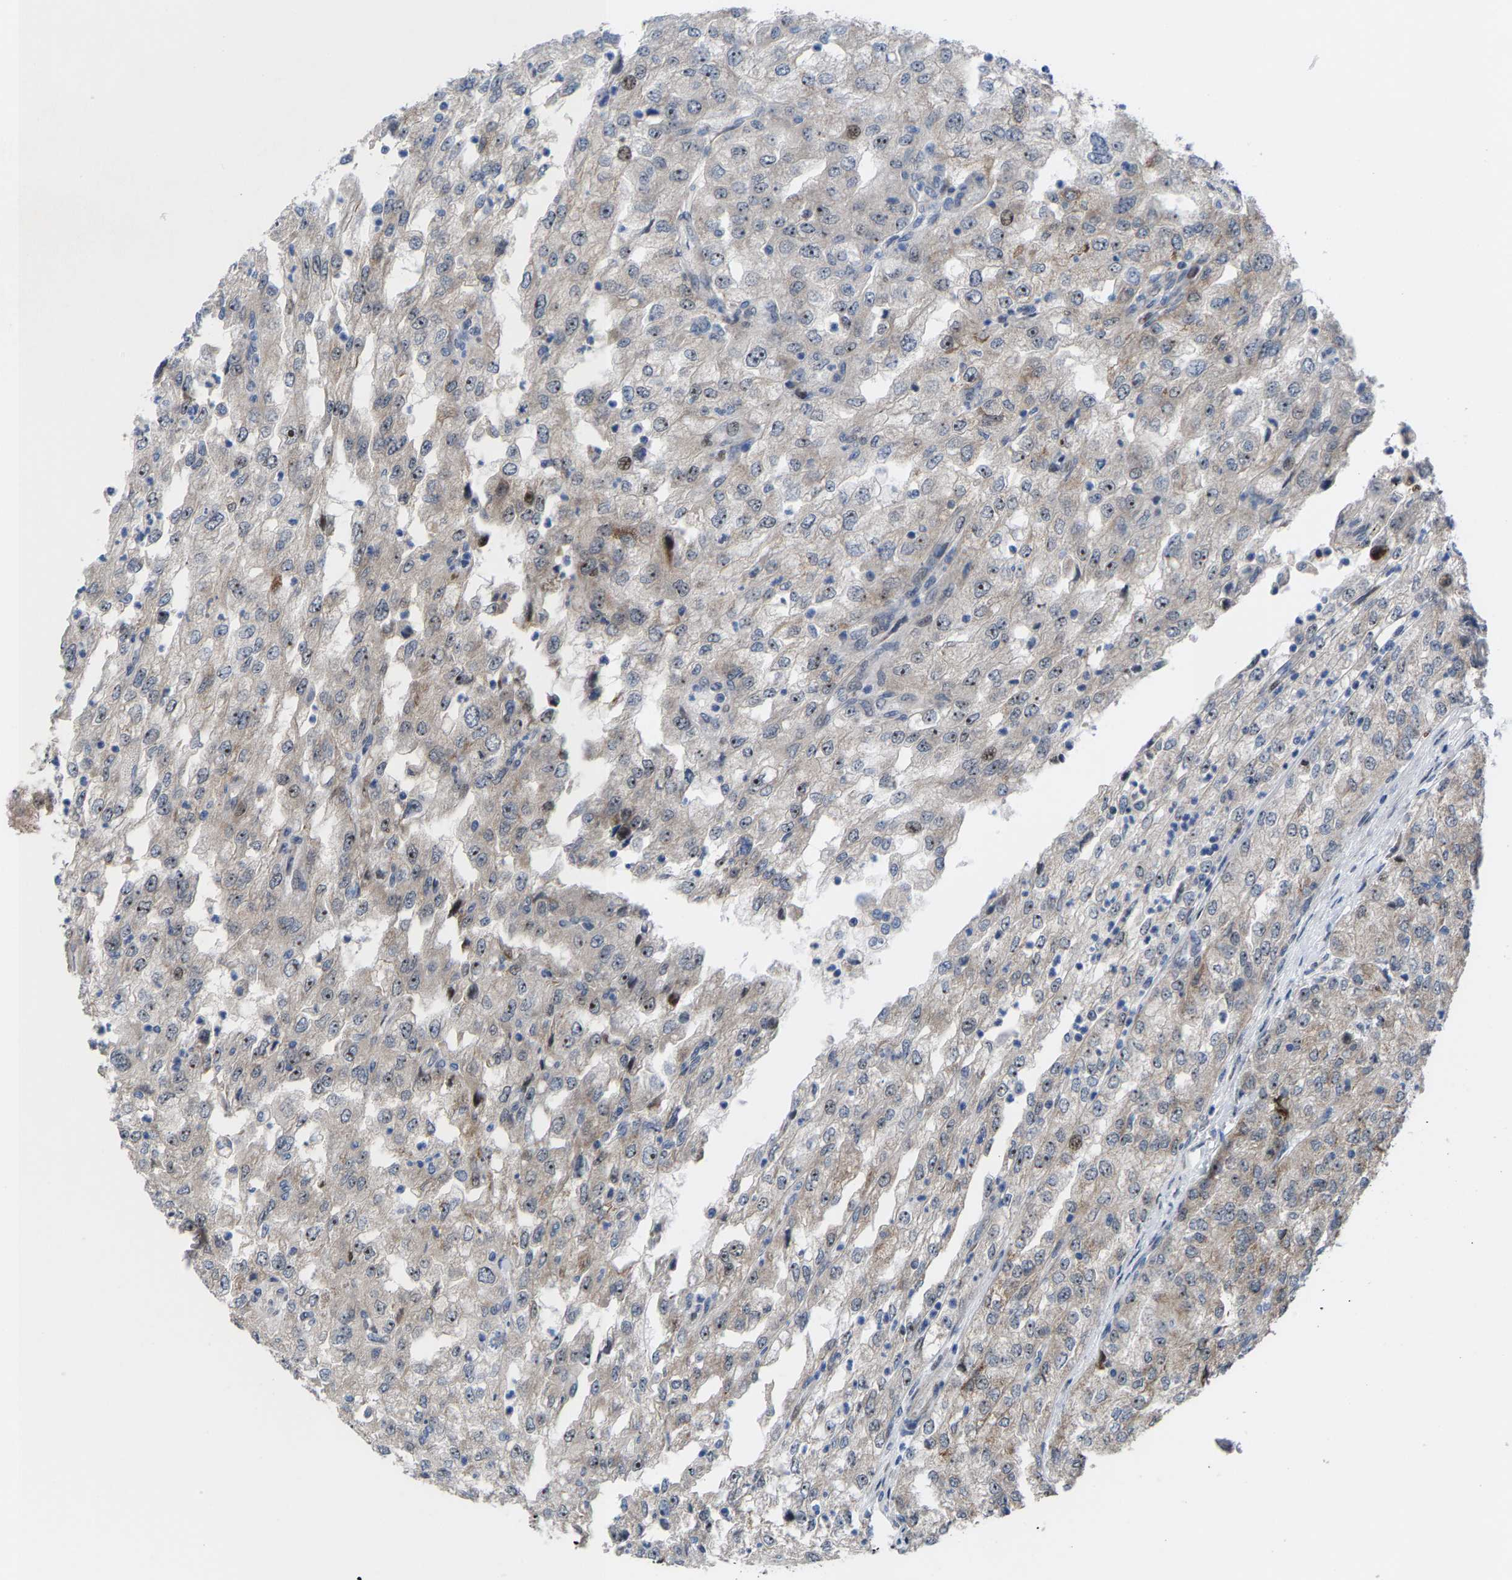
{"staining": {"intensity": "moderate", "quantity": "25%-75%", "location": "nuclear"}, "tissue": "renal cancer", "cell_type": "Tumor cells", "image_type": "cancer", "snomed": [{"axis": "morphology", "description": "Adenocarcinoma, NOS"}, {"axis": "topography", "description": "Kidney"}], "caption": "IHC of human renal cancer (adenocarcinoma) reveals medium levels of moderate nuclear staining in approximately 25%-75% of tumor cells. (DAB IHC, brown staining for protein, blue staining for nuclei).", "gene": "HAUS6", "patient": {"sex": "female", "age": 54}}